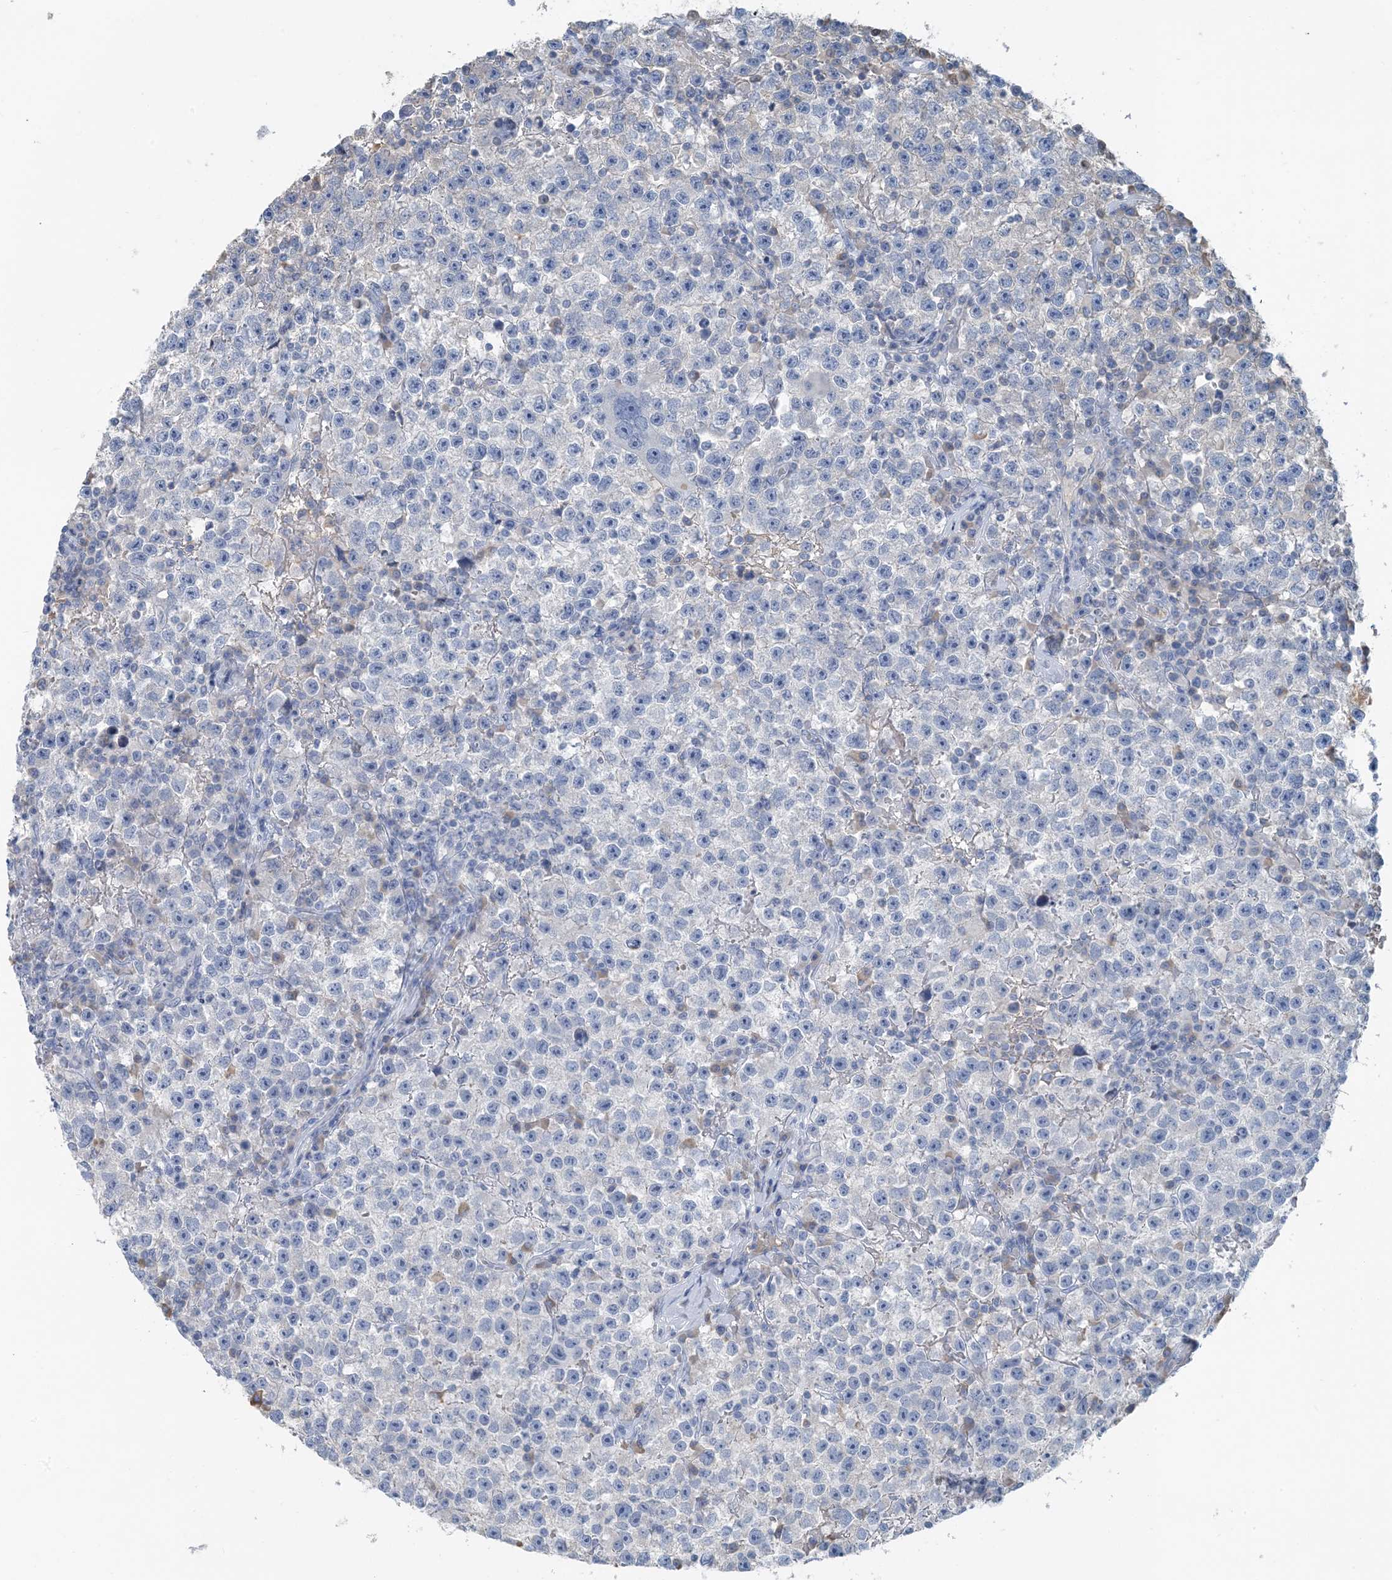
{"staining": {"intensity": "negative", "quantity": "none", "location": "none"}, "tissue": "testis cancer", "cell_type": "Tumor cells", "image_type": "cancer", "snomed": [{"axis": "morphology", "description": "Seminoma, NOS"}, {"axis": "topography", "description": "Testis"}], "caption": "A high-resolution micrograph shows IHC staining of testis cancer (seminoma), which demonstrates no significant expression in tumor cells. The staining is performed using DAB (3,3'-diaminobenzidine) brown chromogen with nuclei counter-stained in using hematoxylin.", "gene": "CTRL", "patient": {"sex": "male", "age": 22}}